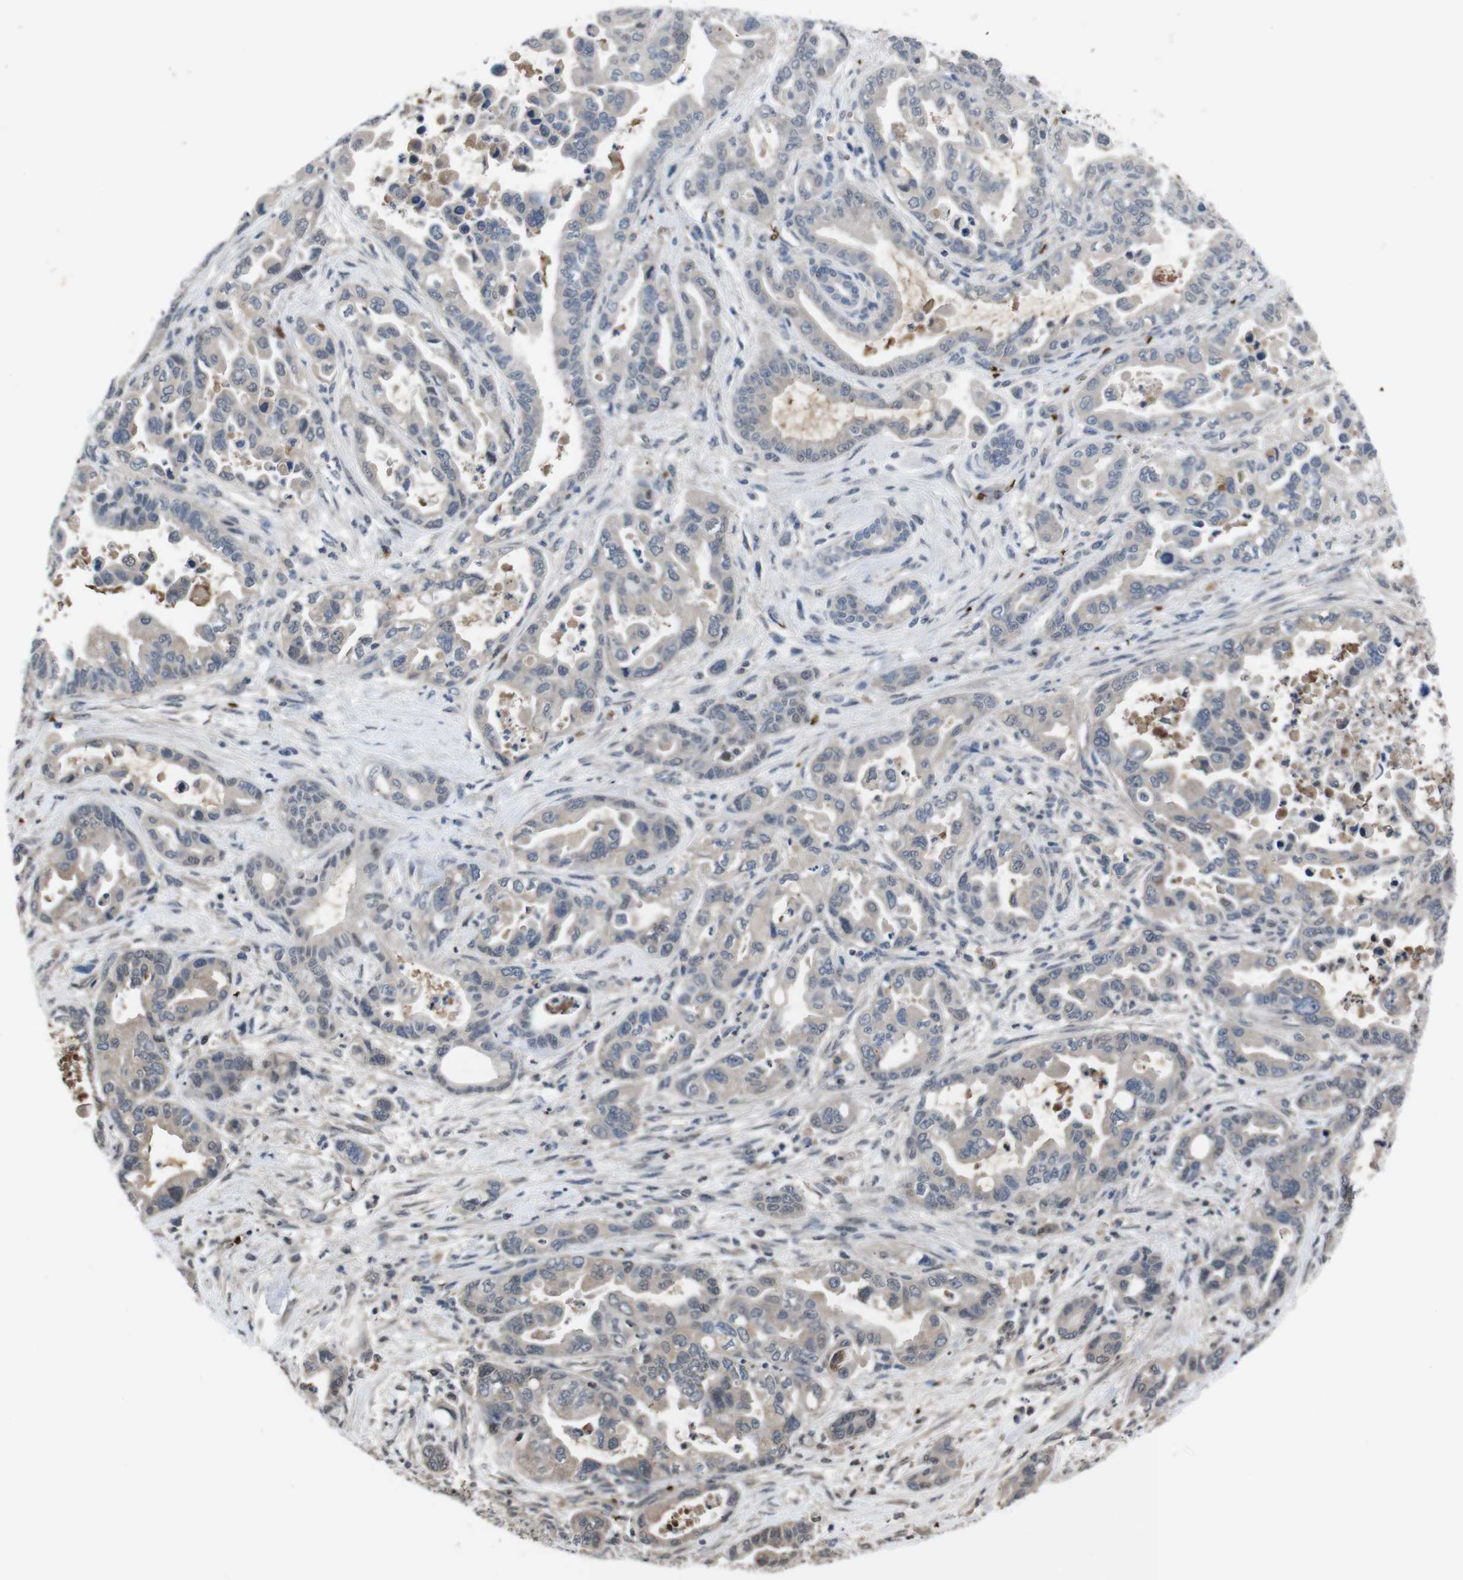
{"staining": {"intensity": "weak", "quantity": "<25%", "location": "cytoplasmic/membranous"}, "tissue": "pancreatic cancer", "cell_type": "Tumor cells", "image_type": "cancer", "snomed": [{"axis": "morphology", "description": "Adenocarcinoma, NOS"}, {"axis": "topography", "description": "Pancreas"}], "caption": "Tumor cells are negative for protein expression in human adenocarcinoma (pancreatic).", "gene": "SPTB", "patient": {"sex": "male", "age": 70}}